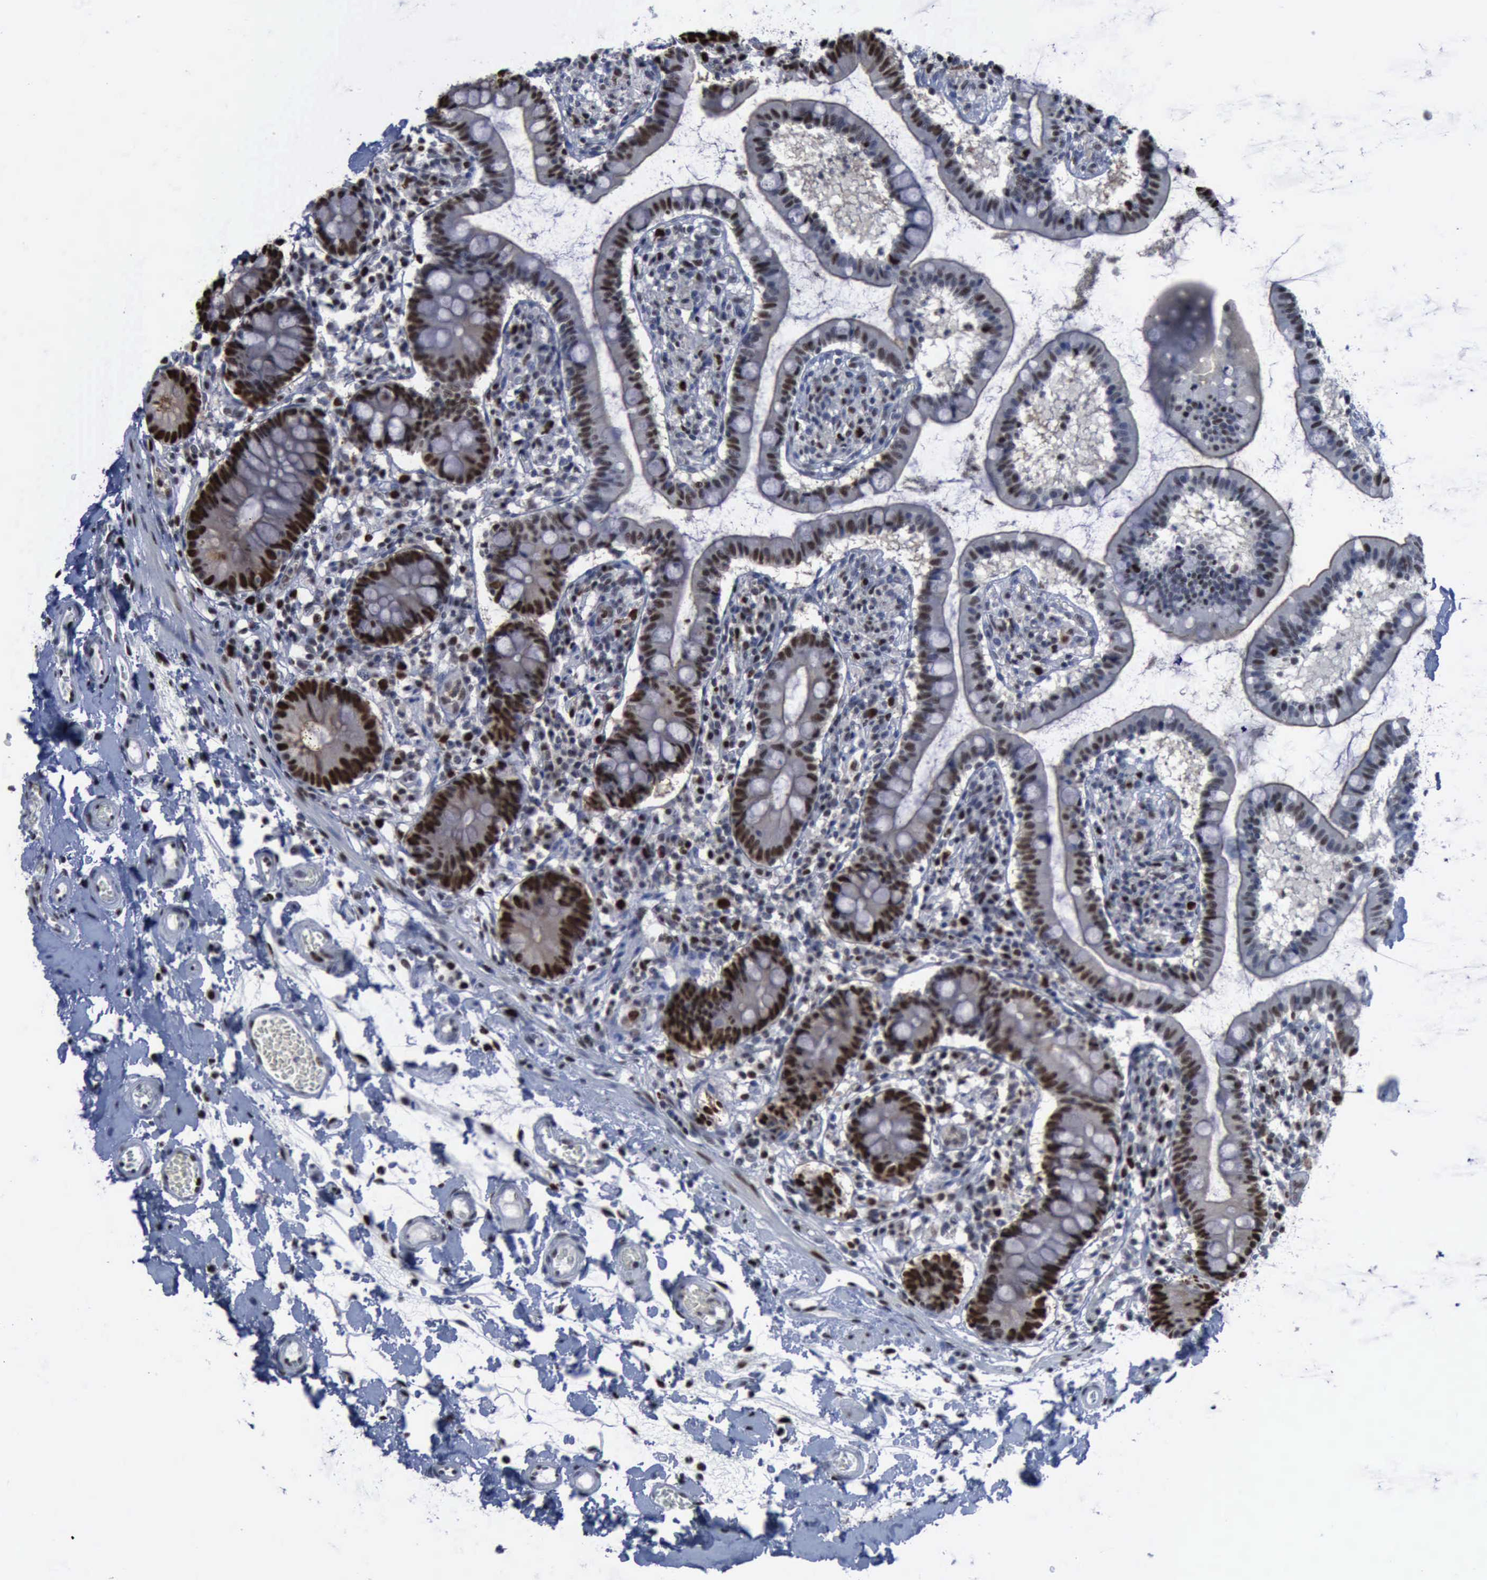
{"staining": {"intensity": "moderate", "quantity": "25%-75%", "location": "nuclear"}, "tissue": "small intestine", "cell_type": "Glandular cells", "image_type": "normal", "snomed": [{"axis": "morphology", "description": "Normal tissue, NOS"}, {"axis": "topography", "description": "Small intestine"}], "caption": "Small intestine stained with DAB immunohistochemistry (IHC) displays medium levels of moderate nuclear staining in about 25%-75% of glandular cells. (DAB (3,3'-diaminobenzidine) IHC, brown staining for protein, blue staining for nuclei).", "gene": "PCNA", "patient": {"sex": "female", "age": 61}}